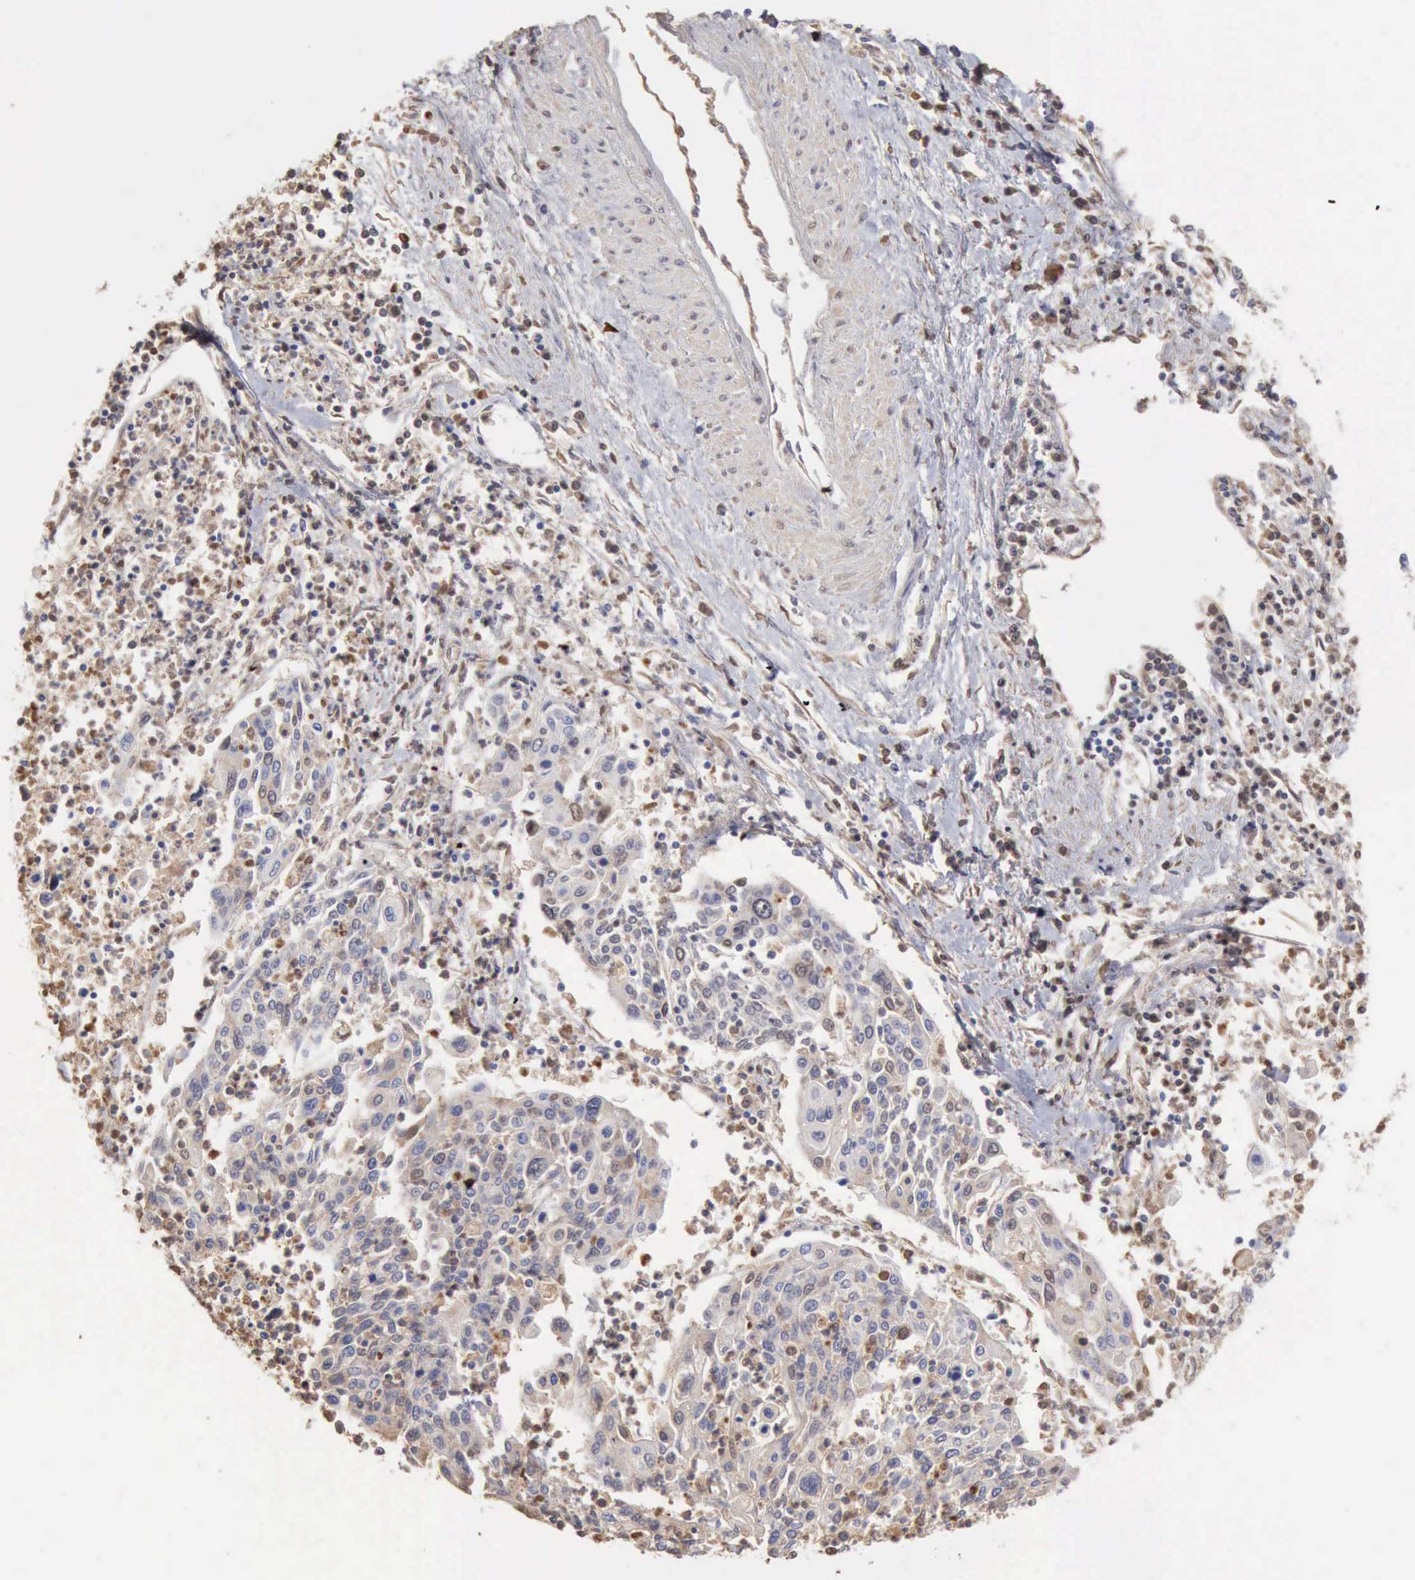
{"staining": {"intensity": "weak", "quantity": "<25%", "location": "nuclear"}, "tissue": "cervical cancer", "cell_type": "Tumor cells", "image_type": "cancer", "snomed": [{"axis": "morphology", "description": "Squamous cell carcinoma, NOS"}, {"axis": "topography", "description": "Cervix"}], "caption": "This is an immunohistochemistry micrograph of cervical squamous cell carcinoma. There is no expression in tumor cells.", "gene": "SERPINA1", "patient": {"sex": "female", "age": 40}}